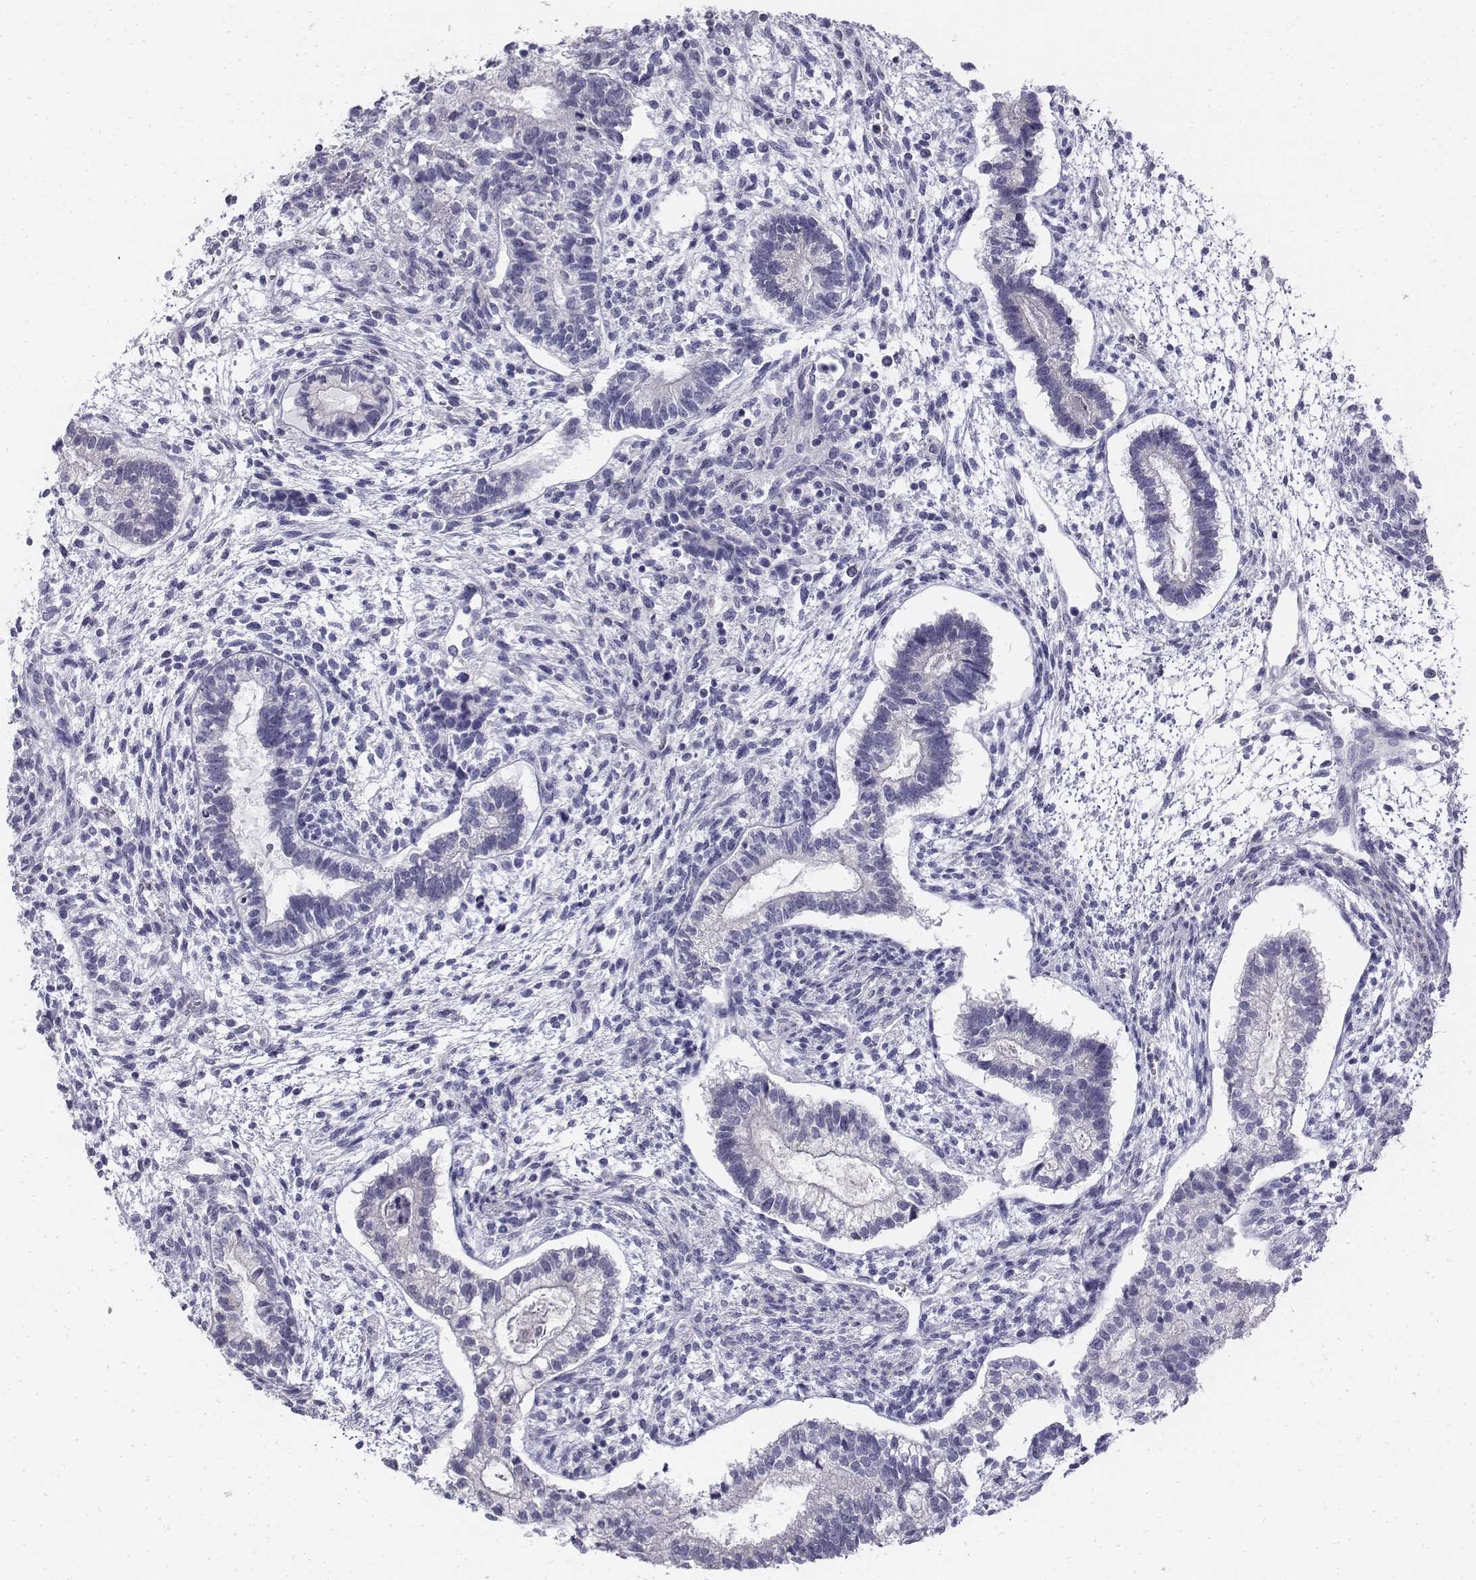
{"staining": {"intensity": "negative", "quantity": "none", "location": "none"}, "tissue": "testis cancer", "cell_type": "Tumor cells", "image_type": "cancer", "snomed": [{"axis": "morphology", "description": "Carcinoma, Embryonal, NOS"}, {"axis": "topography", "description": "Testis"}], "caption": "Embryonal carcinoma (testis) was stained to show a protein in brown. There is no significant positivity in tumor cells.", "gene": "PENK", "patient": {"sex": "male", "age": 37}}